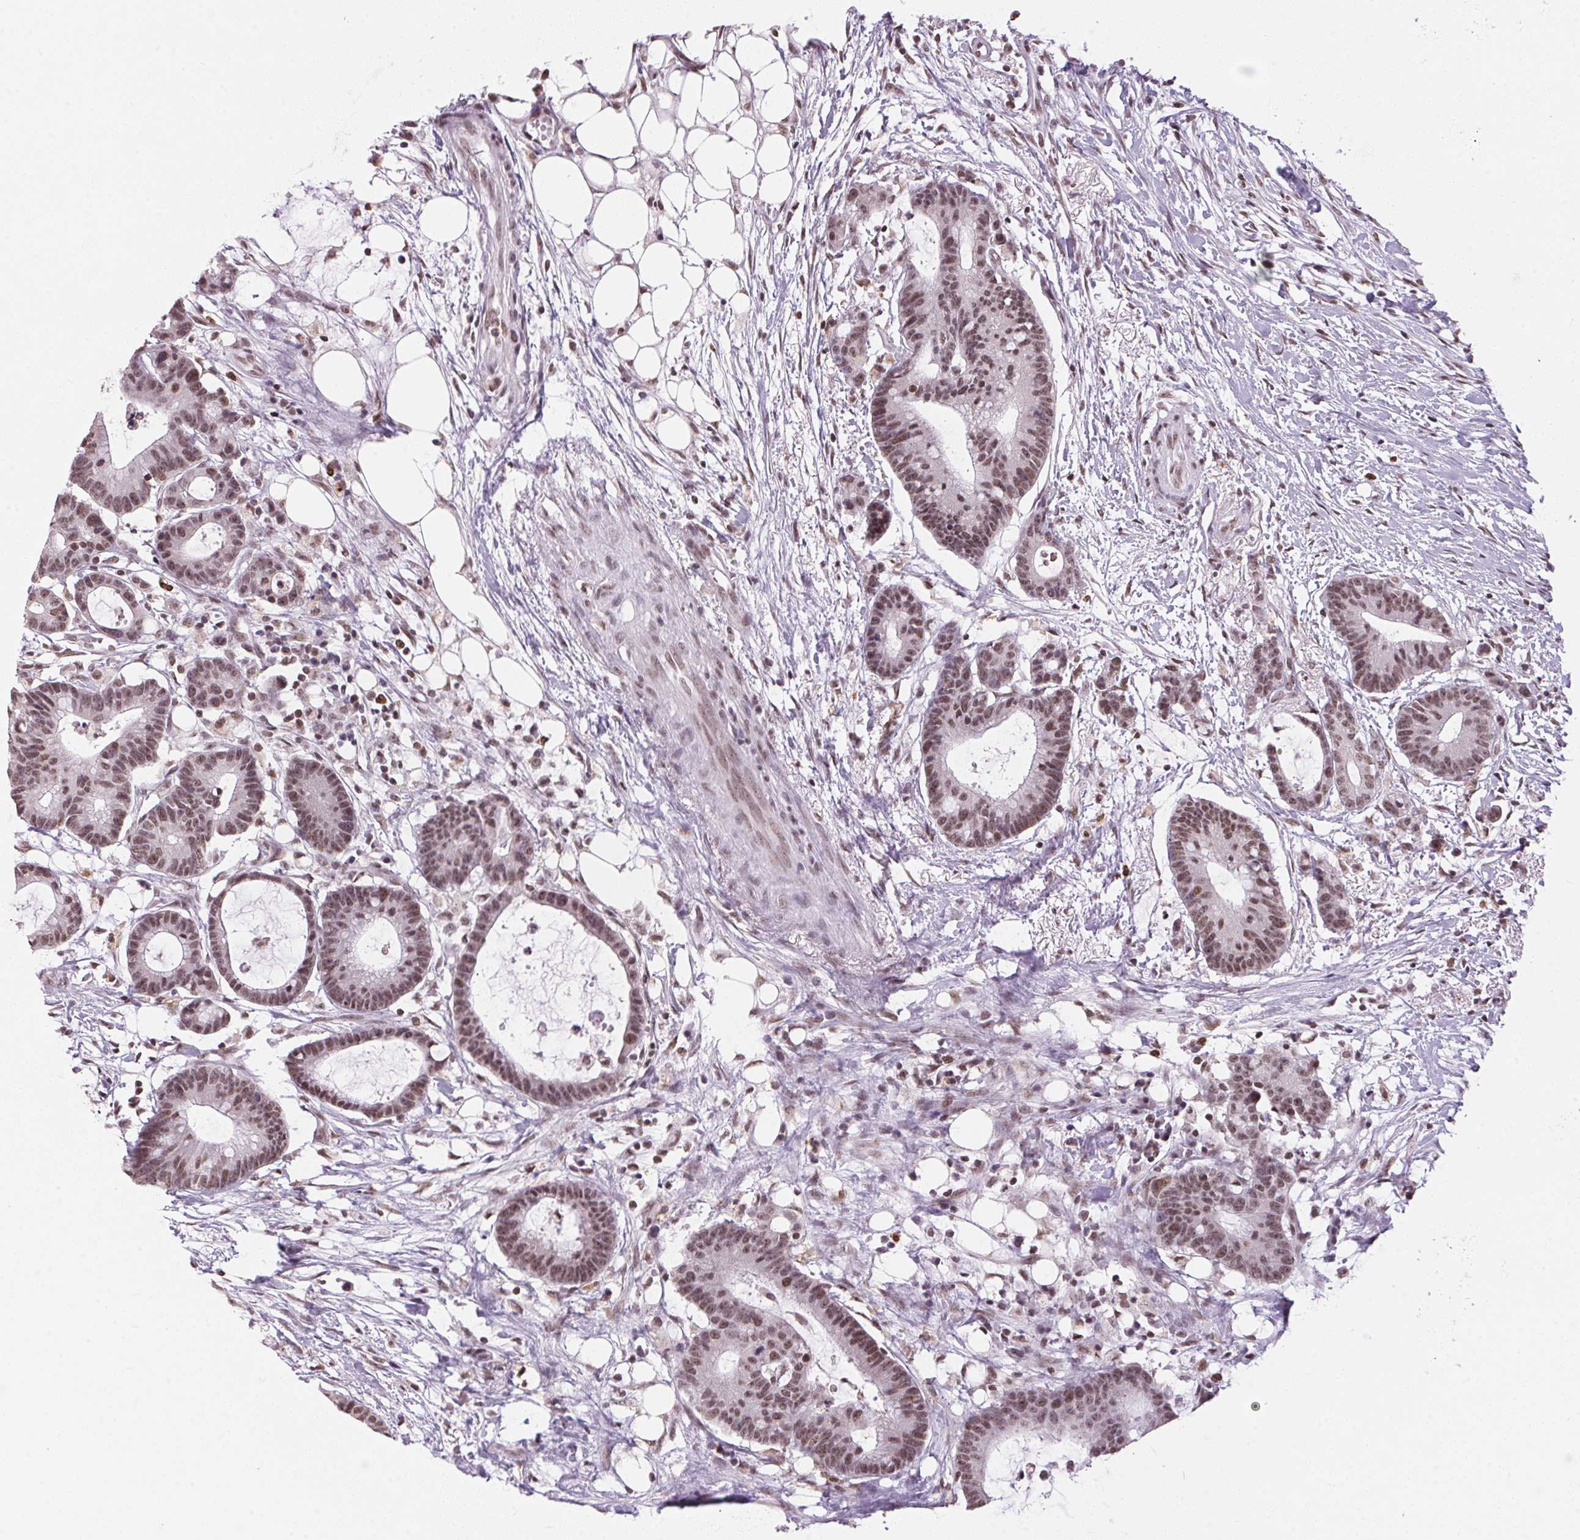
{"staining": {"intensity": "moderate", "quantity": ">75%", "location": "nuclear"}, "tissue": "colorectal cancer", "cell_type": "Tumor cells", "image_type": "cancer", "snomed": [{"axis": "morphology", "description": "Adenocarcinoma, NOS"}, {"axis": "topography", "description": "Colon"}], "caption": "Colorectal adenocarcinoma was stained to show a protein in brown. There is medium levels of moderate nuclear staining in about >75% of tumor cells.", "gene": "NFE2L1", "patient": {"sex": "female", "age": 78}}